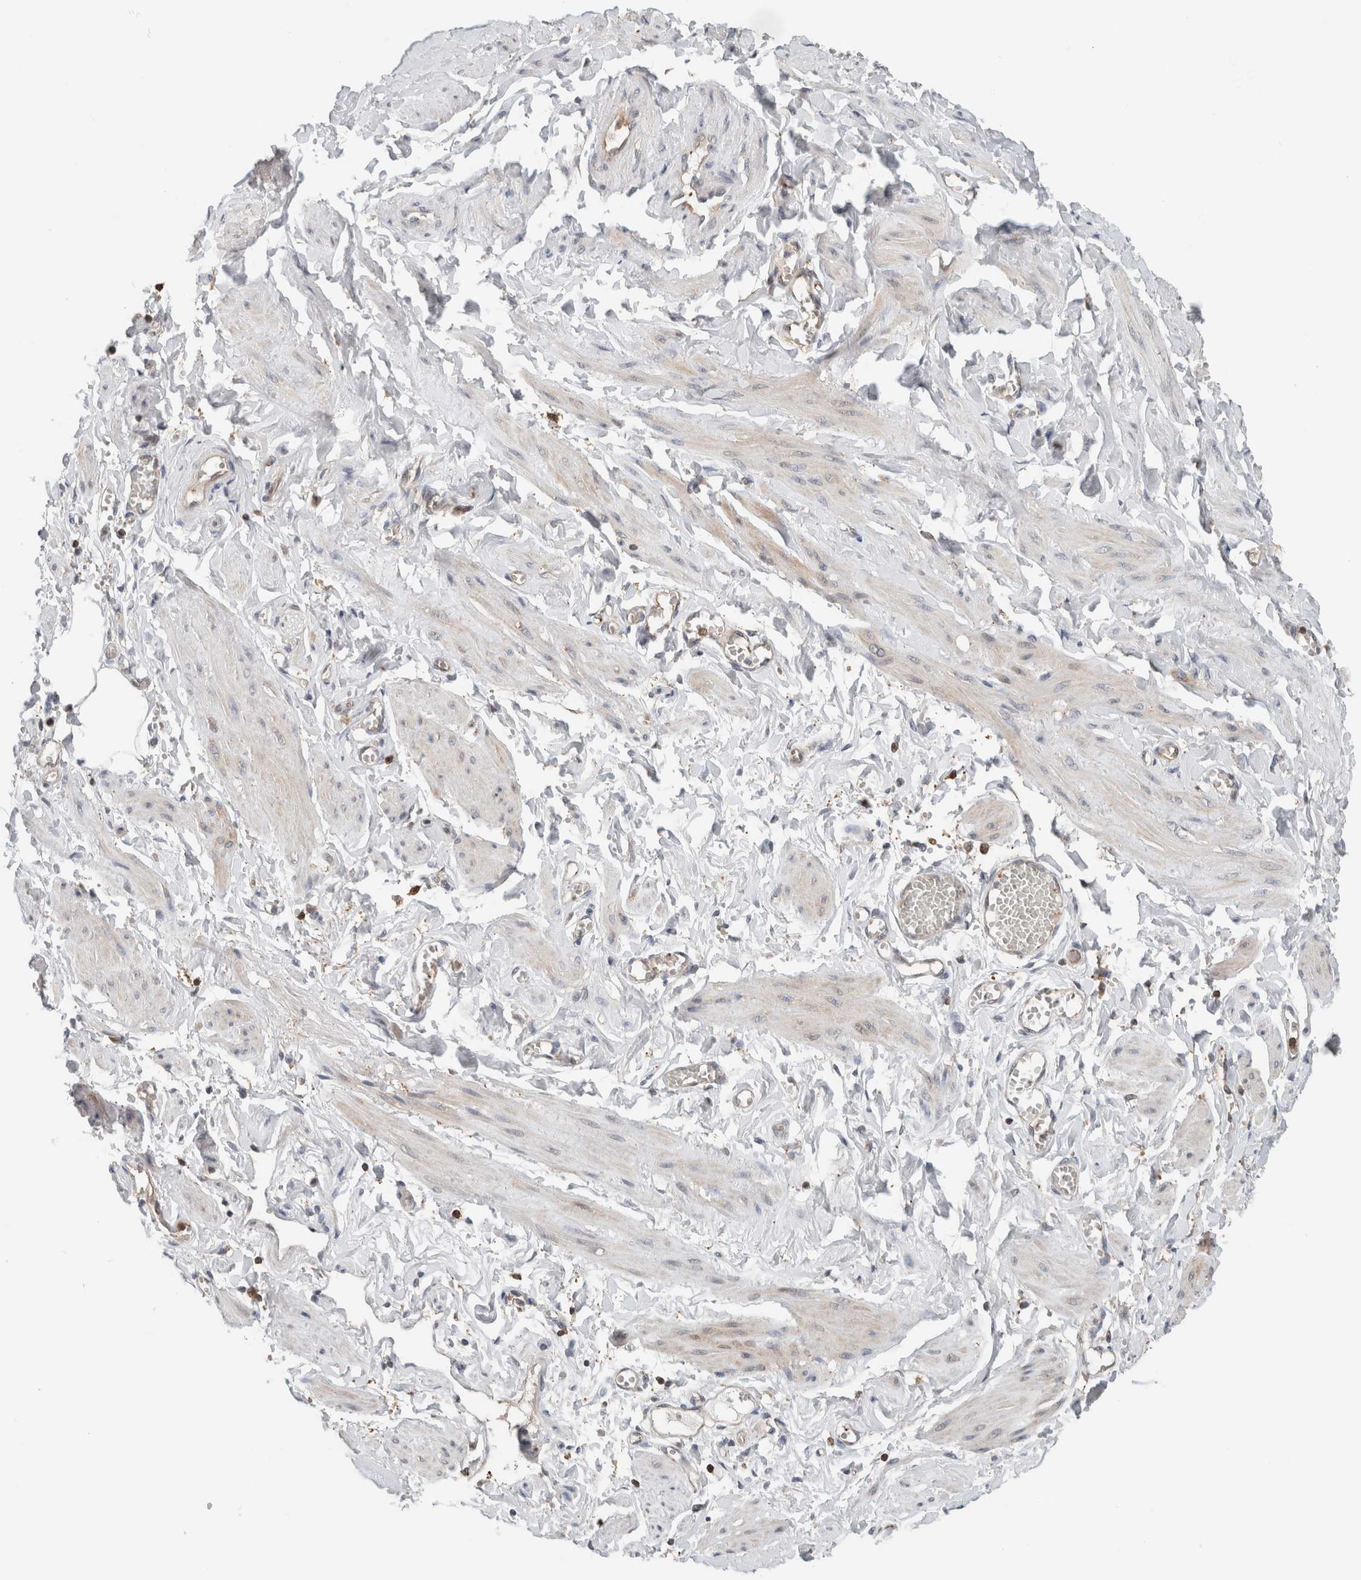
{"staining": {"intensity": "negative", "quantity": "none", "location": "none"}, "tissue": "adipose tissue", "cell_type": "Adipocytes", "image_type": "normal", "snomed": [{"axis": "morphology", "description": "Normal tissue, NOS"}, {"axis": "topography", "description": "Vascular tissue"}, {"axis": "topography", "description": "Fallopian tube"}, {"axis": "topography", "description": "Ovary"}], "caption": "DAB immunohistochemical staining of normal adipose tissue displays no significant staining in adipocytes. (DAB immunohistochemistry, high magnification).", "gene": "XPNPEP1", "patient": {"sex": "female", "age": 67}}